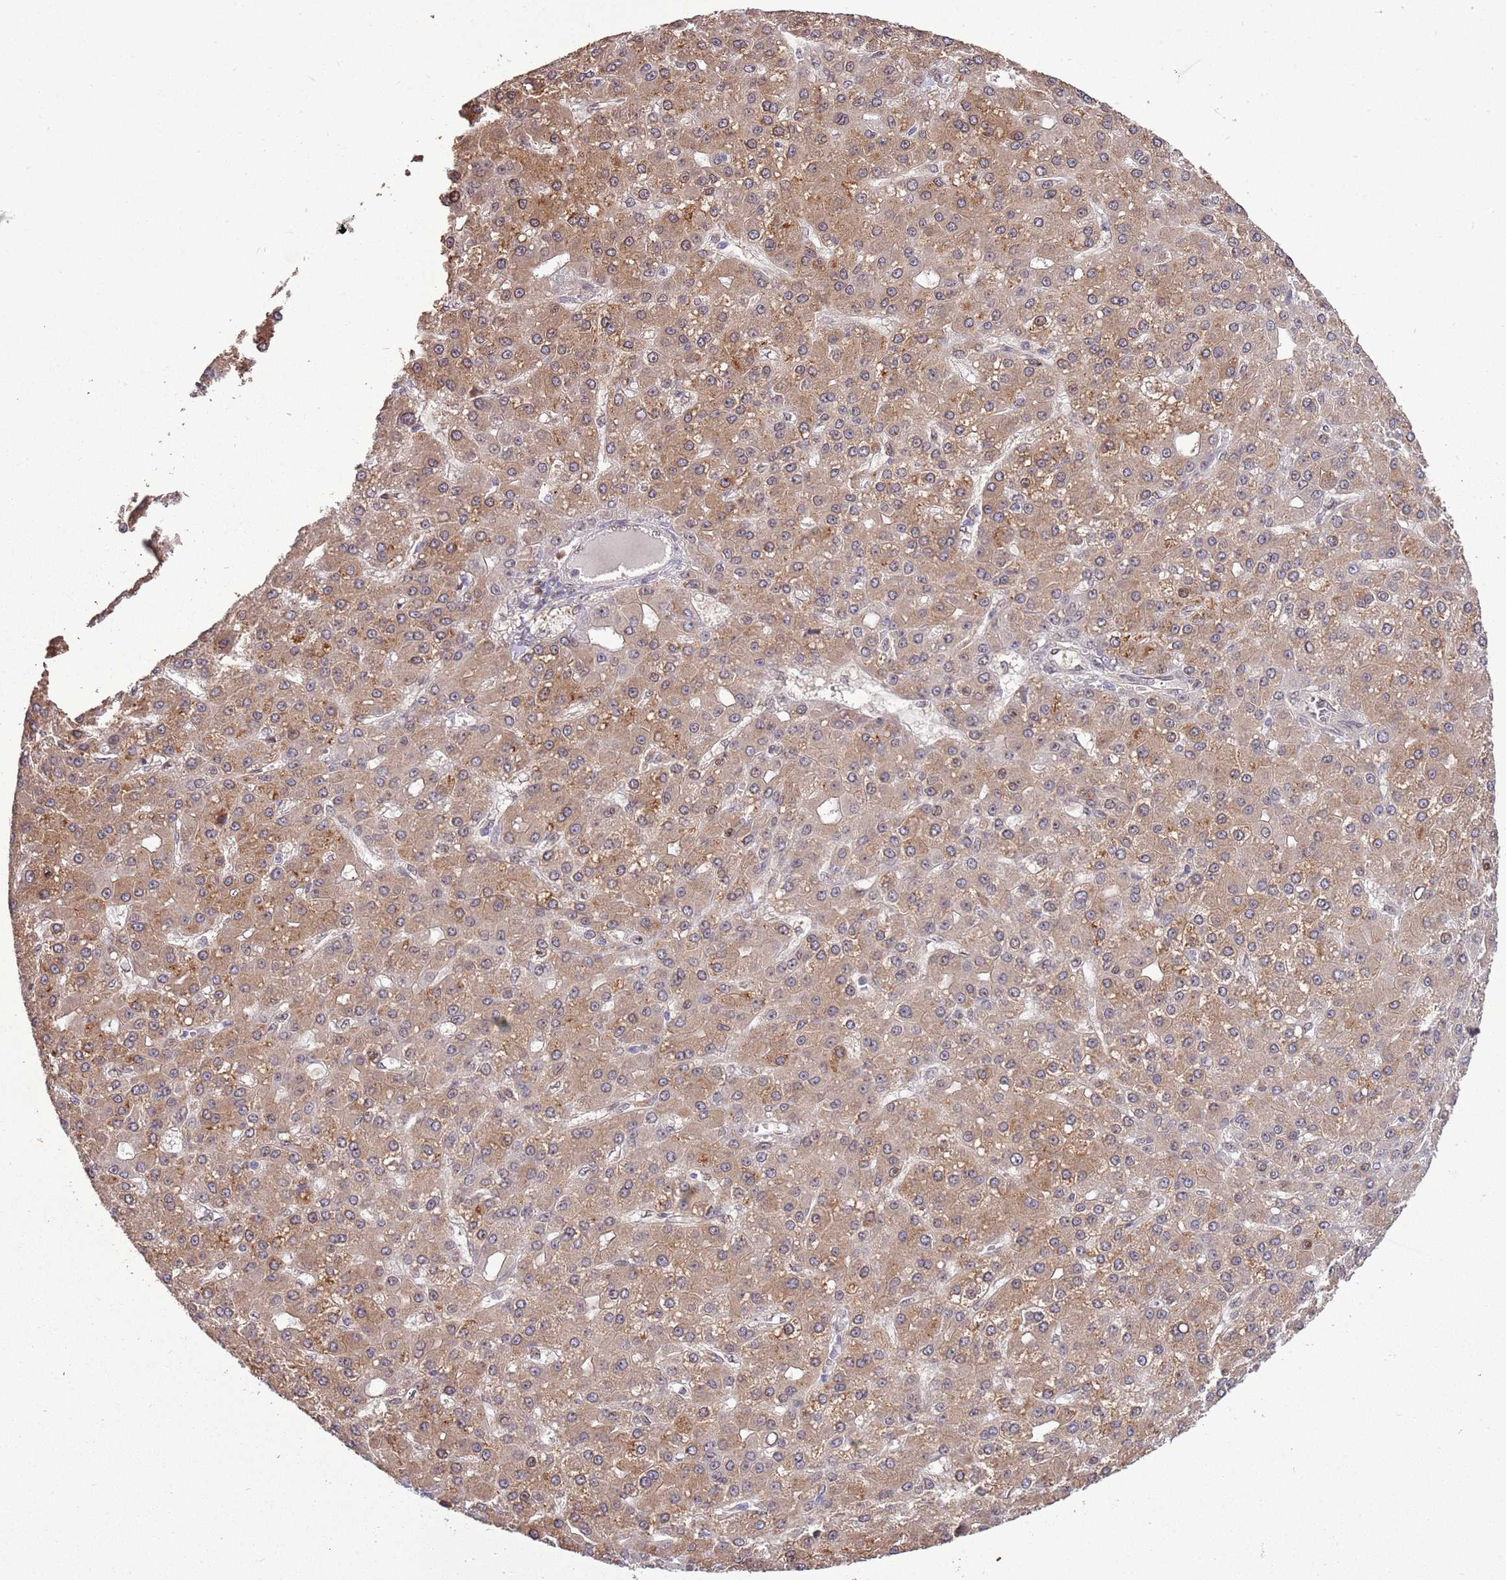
{"staining": {"intensity": "moderate", "quantity": ">75%", "location": "cytoplasmic/membranous"}, "tissue": "liver cancer", "cell_type": "Tumor cells", "image_type": "cancer", "snomed": [{"axis": "morphology", "description": "Carcinoma, Hepatocellular, NOS"}, {"axis": "topography", "description": "Liver"}], "caption": "Protein staining of liver cancer (hepatocellular carcinoma) tissue exhibits moderate cytoplasmic/membranous positivity in approximately >75% of tumor cells.", "gene": "ZNF665", "patient": {"sex": "male", "age": 67}}